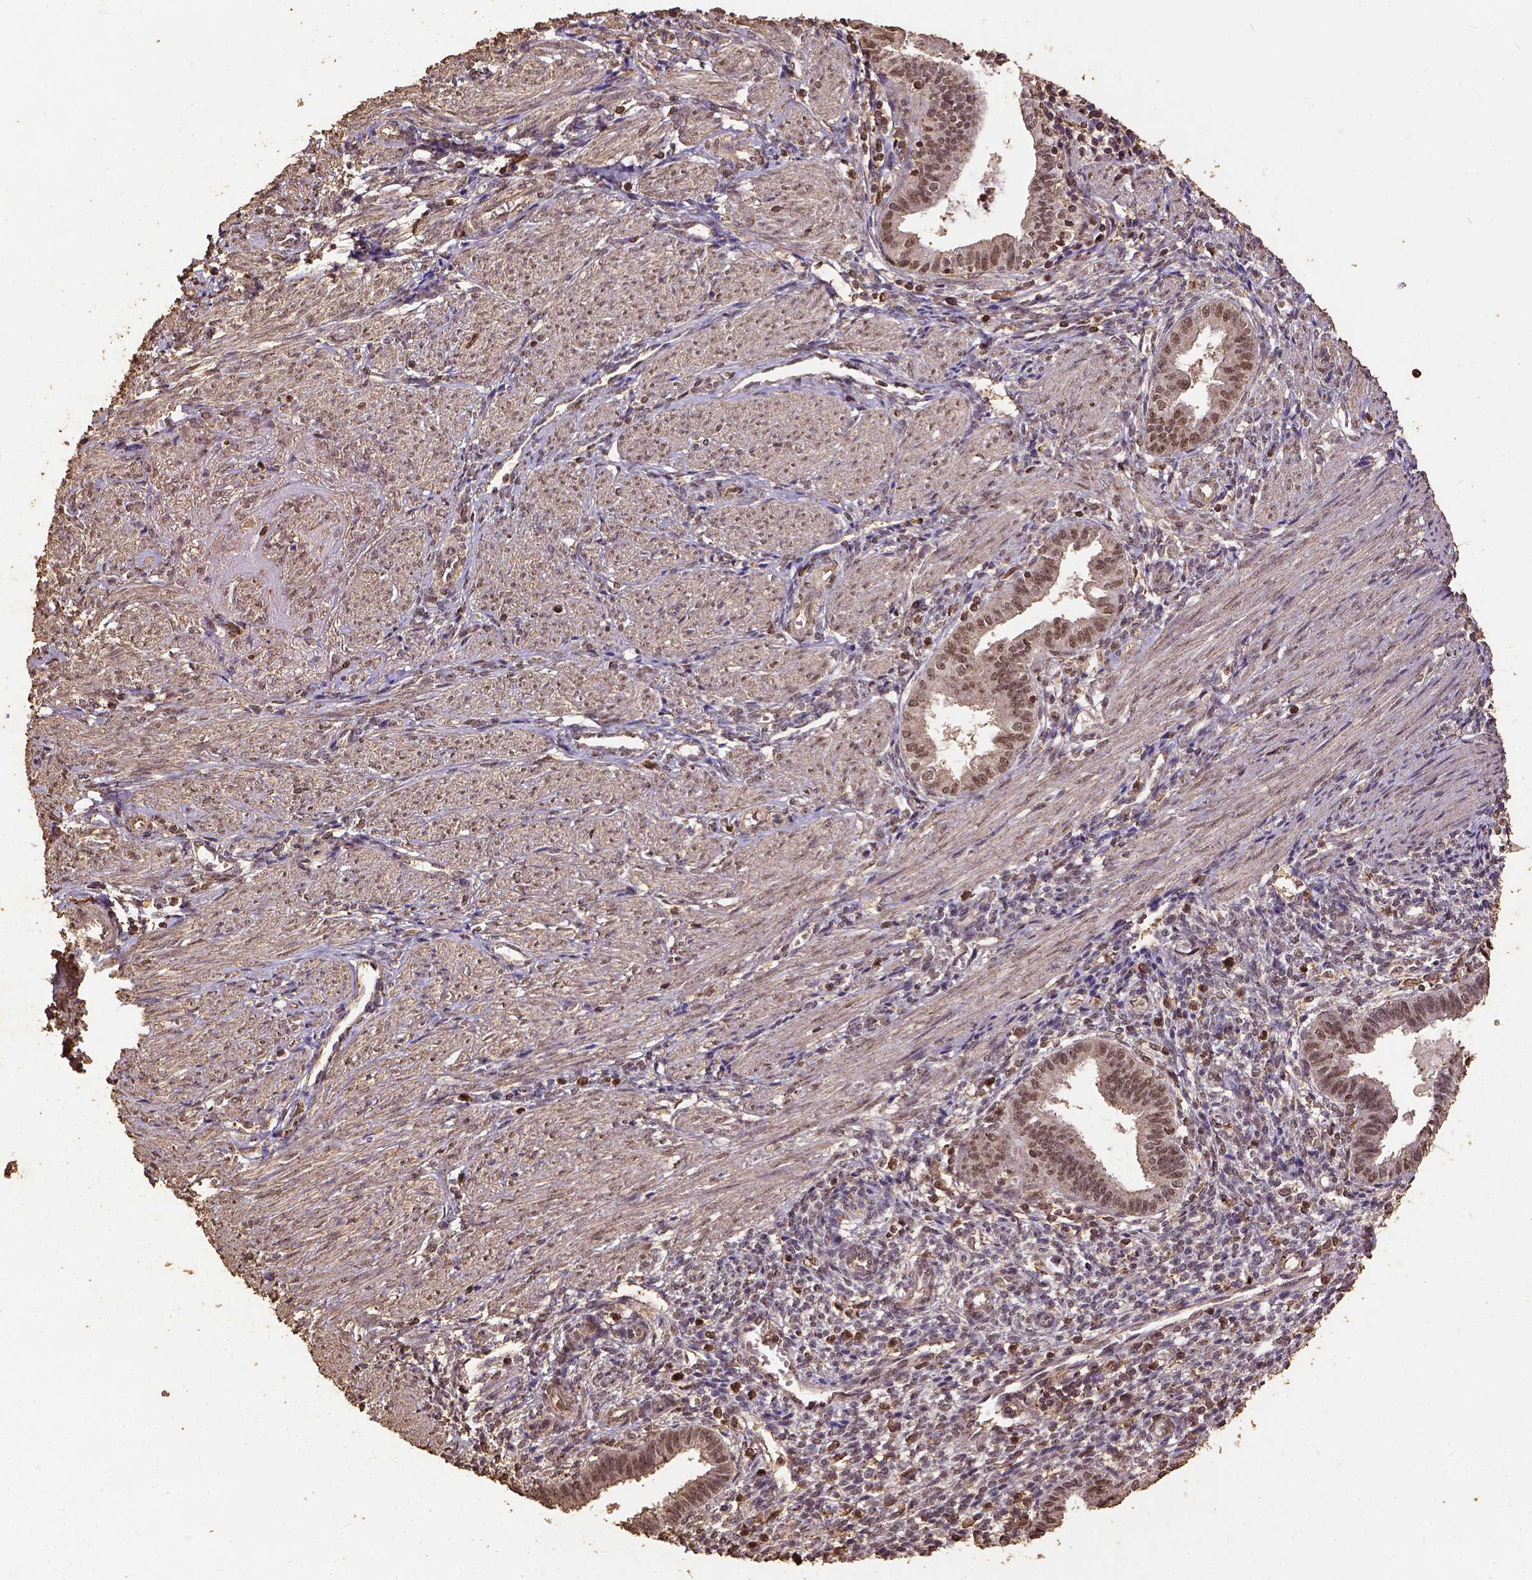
{"staining": {"intensity": "weak", "quantity": "25%-75%", "location": "nuclear"}, "tissue": "endometrium", "cell_type": "Cells in endometrial stroma", "image_type": "normal", "snomed": [{"axis": "morphology", "description": "Normal tissue, NOS"}, {"axis": "topography", "description": "Endometrium"}], "caption": "An immunohistochemistry histopathology image of normal tissue is shown. Protein staining in brown shows weak nuclear positivity in endometrium within cells in endometrial stroma.", "gene": "NACC1", "patient": {"sex": "female", "age": 37}}